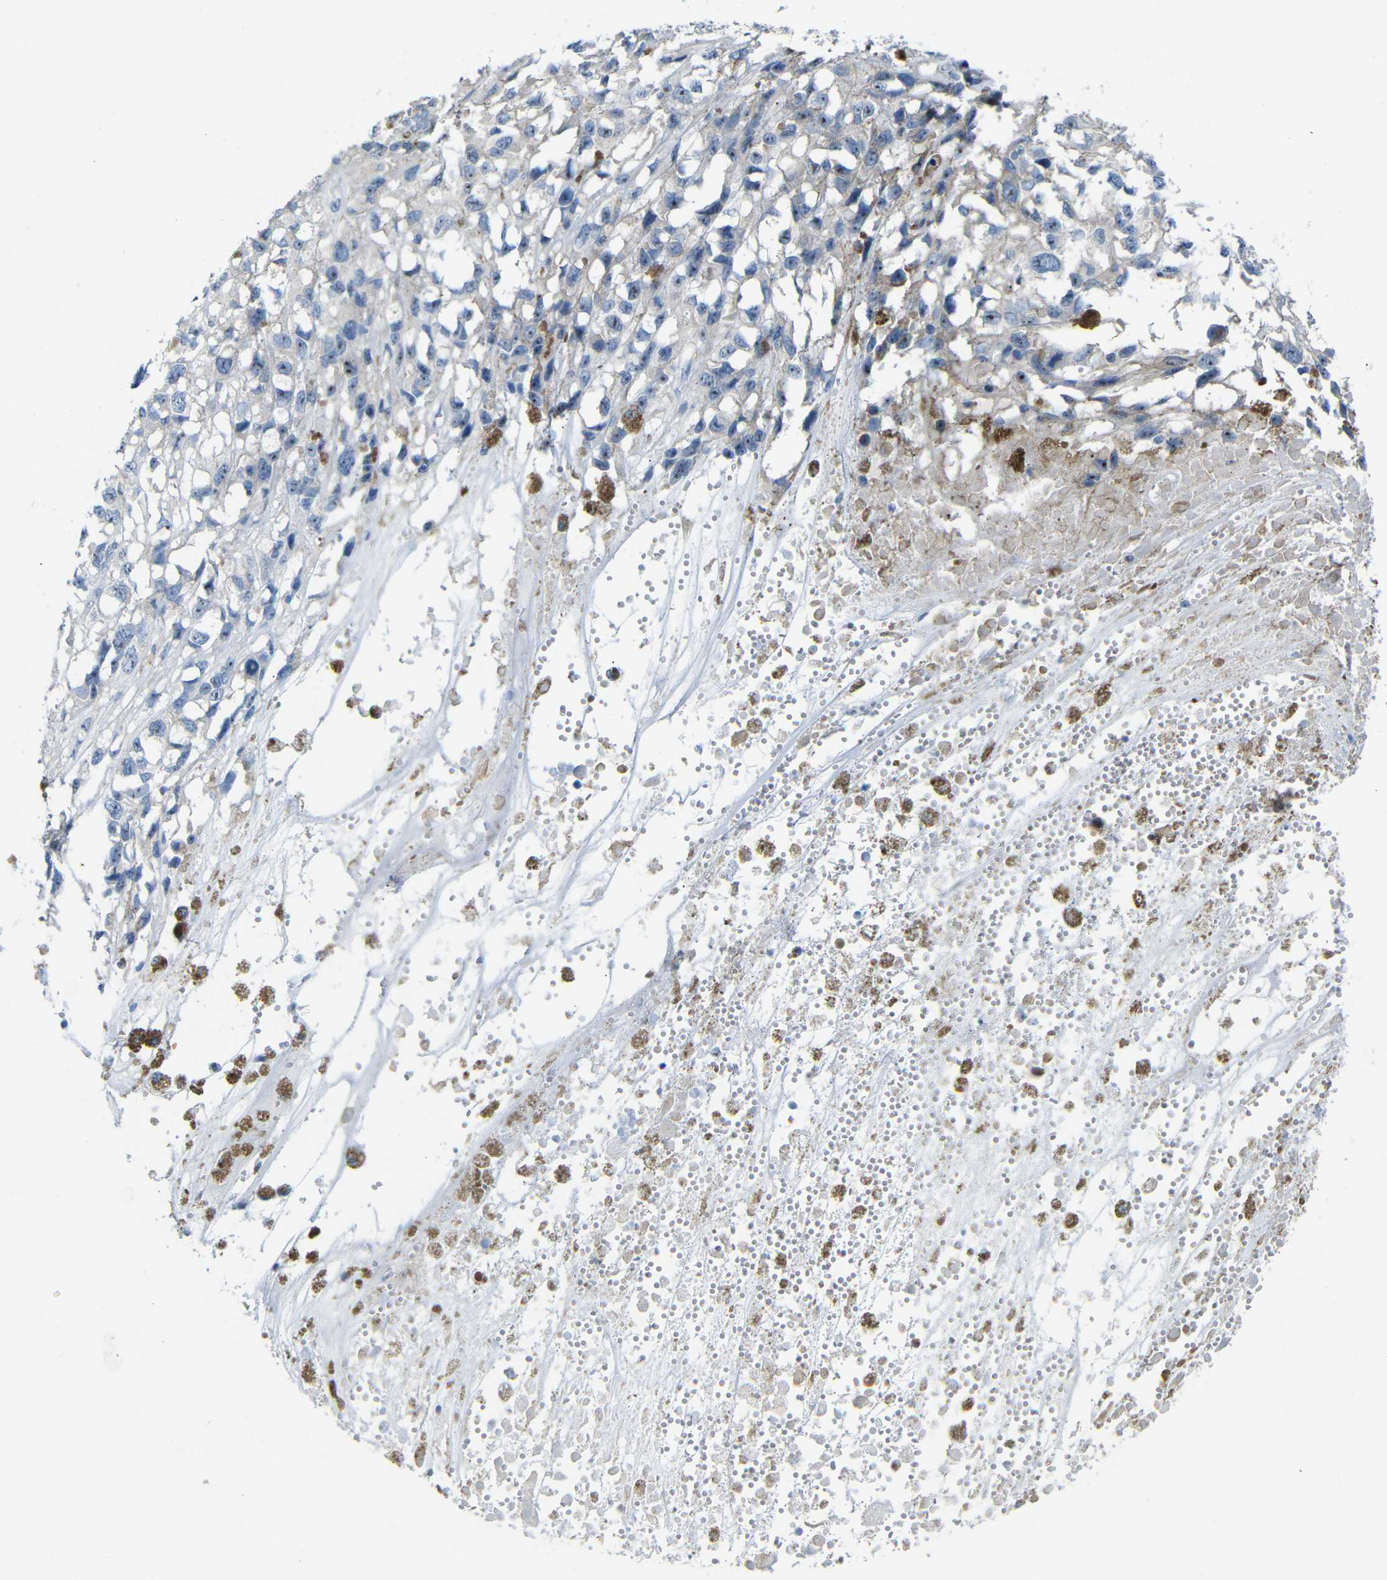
{"staining": {"intensity": "moderate", "quantity": "<25%", "location": "nuclear"}, "tissue": "melanoma", "cell_type": "Tumor cells", "image_type": "cancer", "snomed": [{"axis": "morphology", "description": "Malignant melanoma, Metastatic site"}, {"axis": "topography", "description": "Lymph node"}], "caption": "DAB (3,3'-diaminobenzidine) immunohistochemical staining of human malignant melanoma (metastatic site) reveals moderate nuclear protein expression in approximately <25% of tumor cells.", "gene": "C1orf210", "patient": {"sex": "male", "age": 59}}